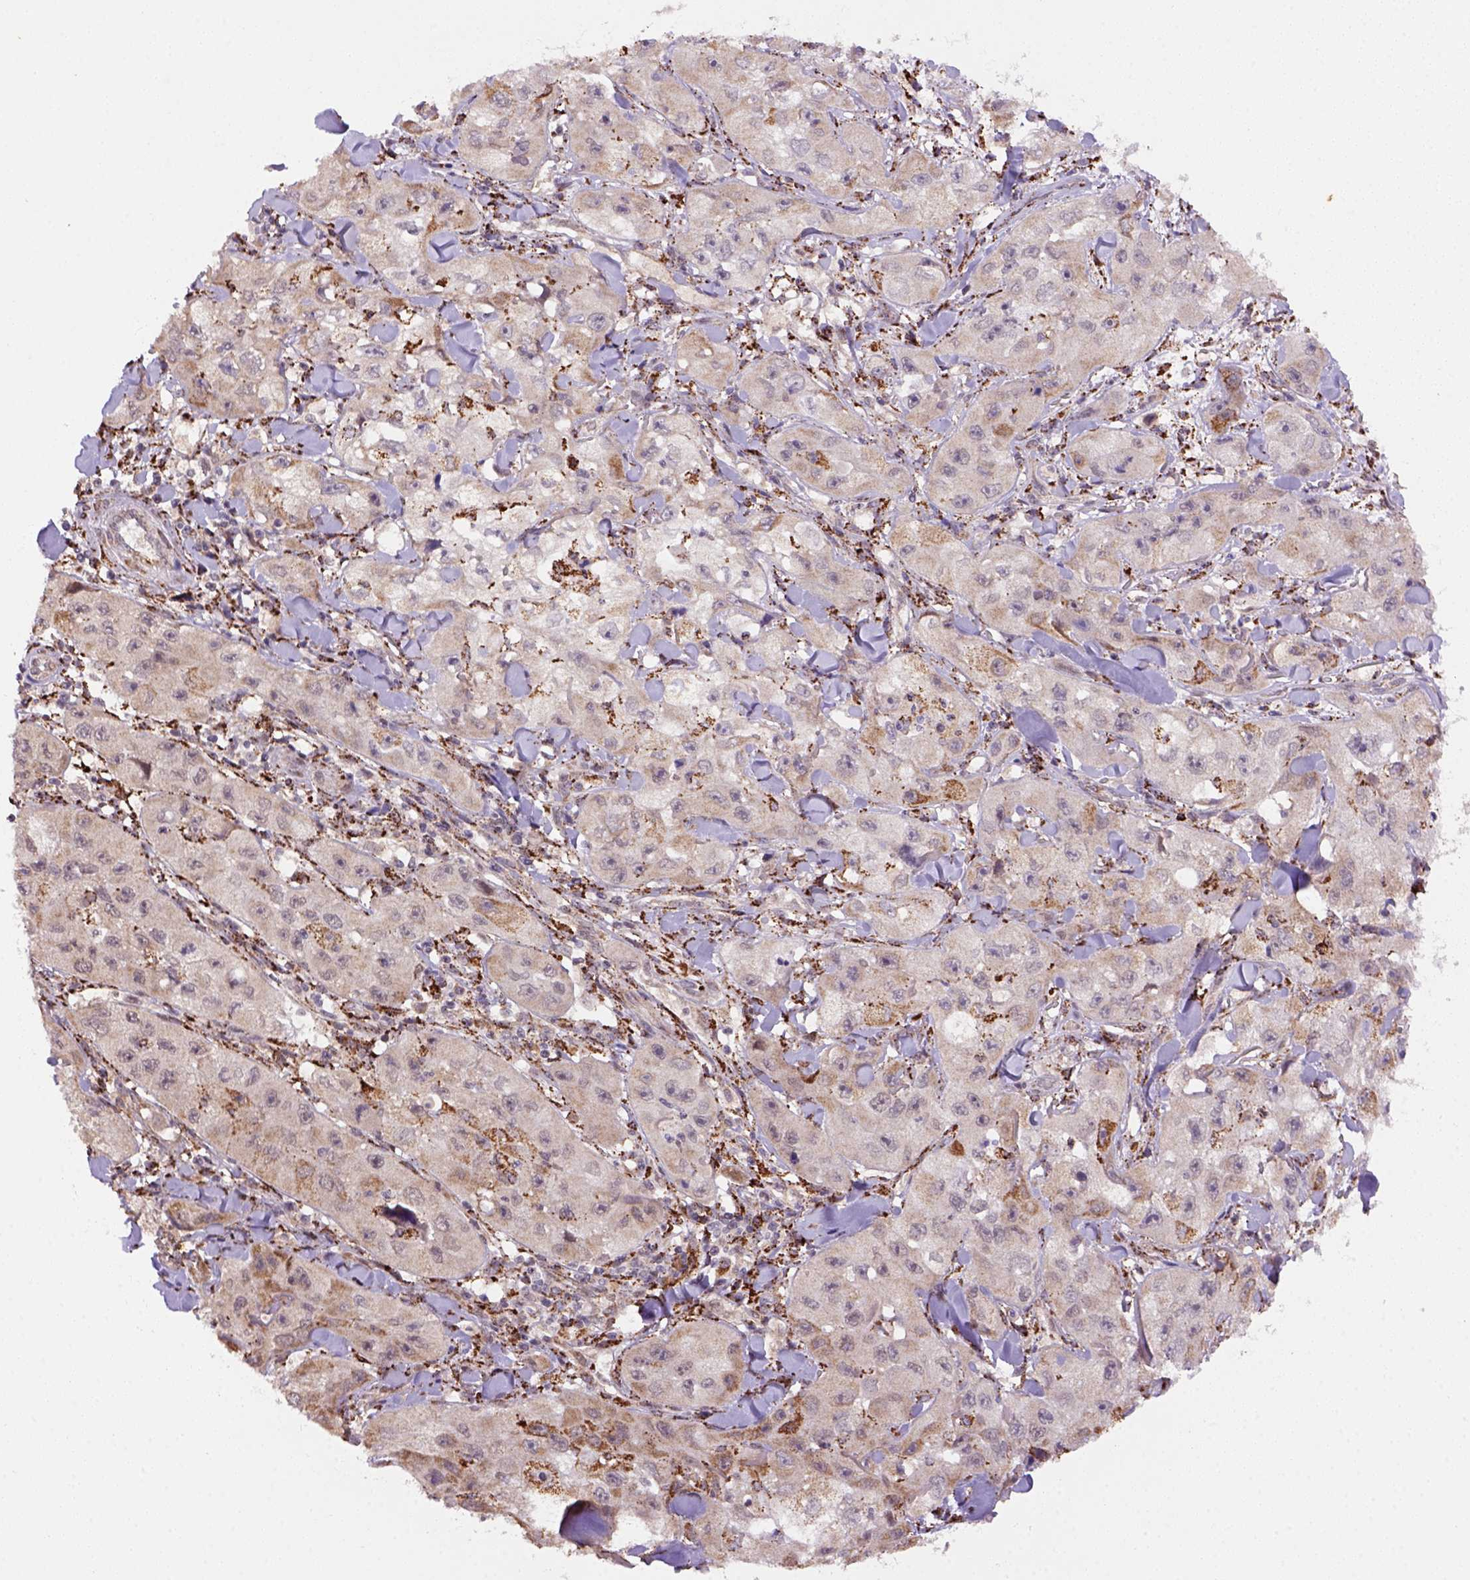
{"staining": {"intensity": "moderate", "quantity": "<25%", "location": "cytoplasmic/membranous"}, "tissue": "skin cancer", "cell_type": "Tumor cells", "image_type": "cancer", "snomed": [{"axis": "morphology", "description": "Squamous cell carcinoma, NOS"}, {"axis": "topography", "description": "Skin"}, {"axis": "topography", "description": "Subcutis"}], "caption": "The photomicrograph exhibits staining of skin cancer (squamous cell carcinoma), revealing moderate cytoplasmic/membranous protein positivity (brown color) within tumor cells.", "gene": "FZD7", "patient": {"sex": "male", "age": 73}}